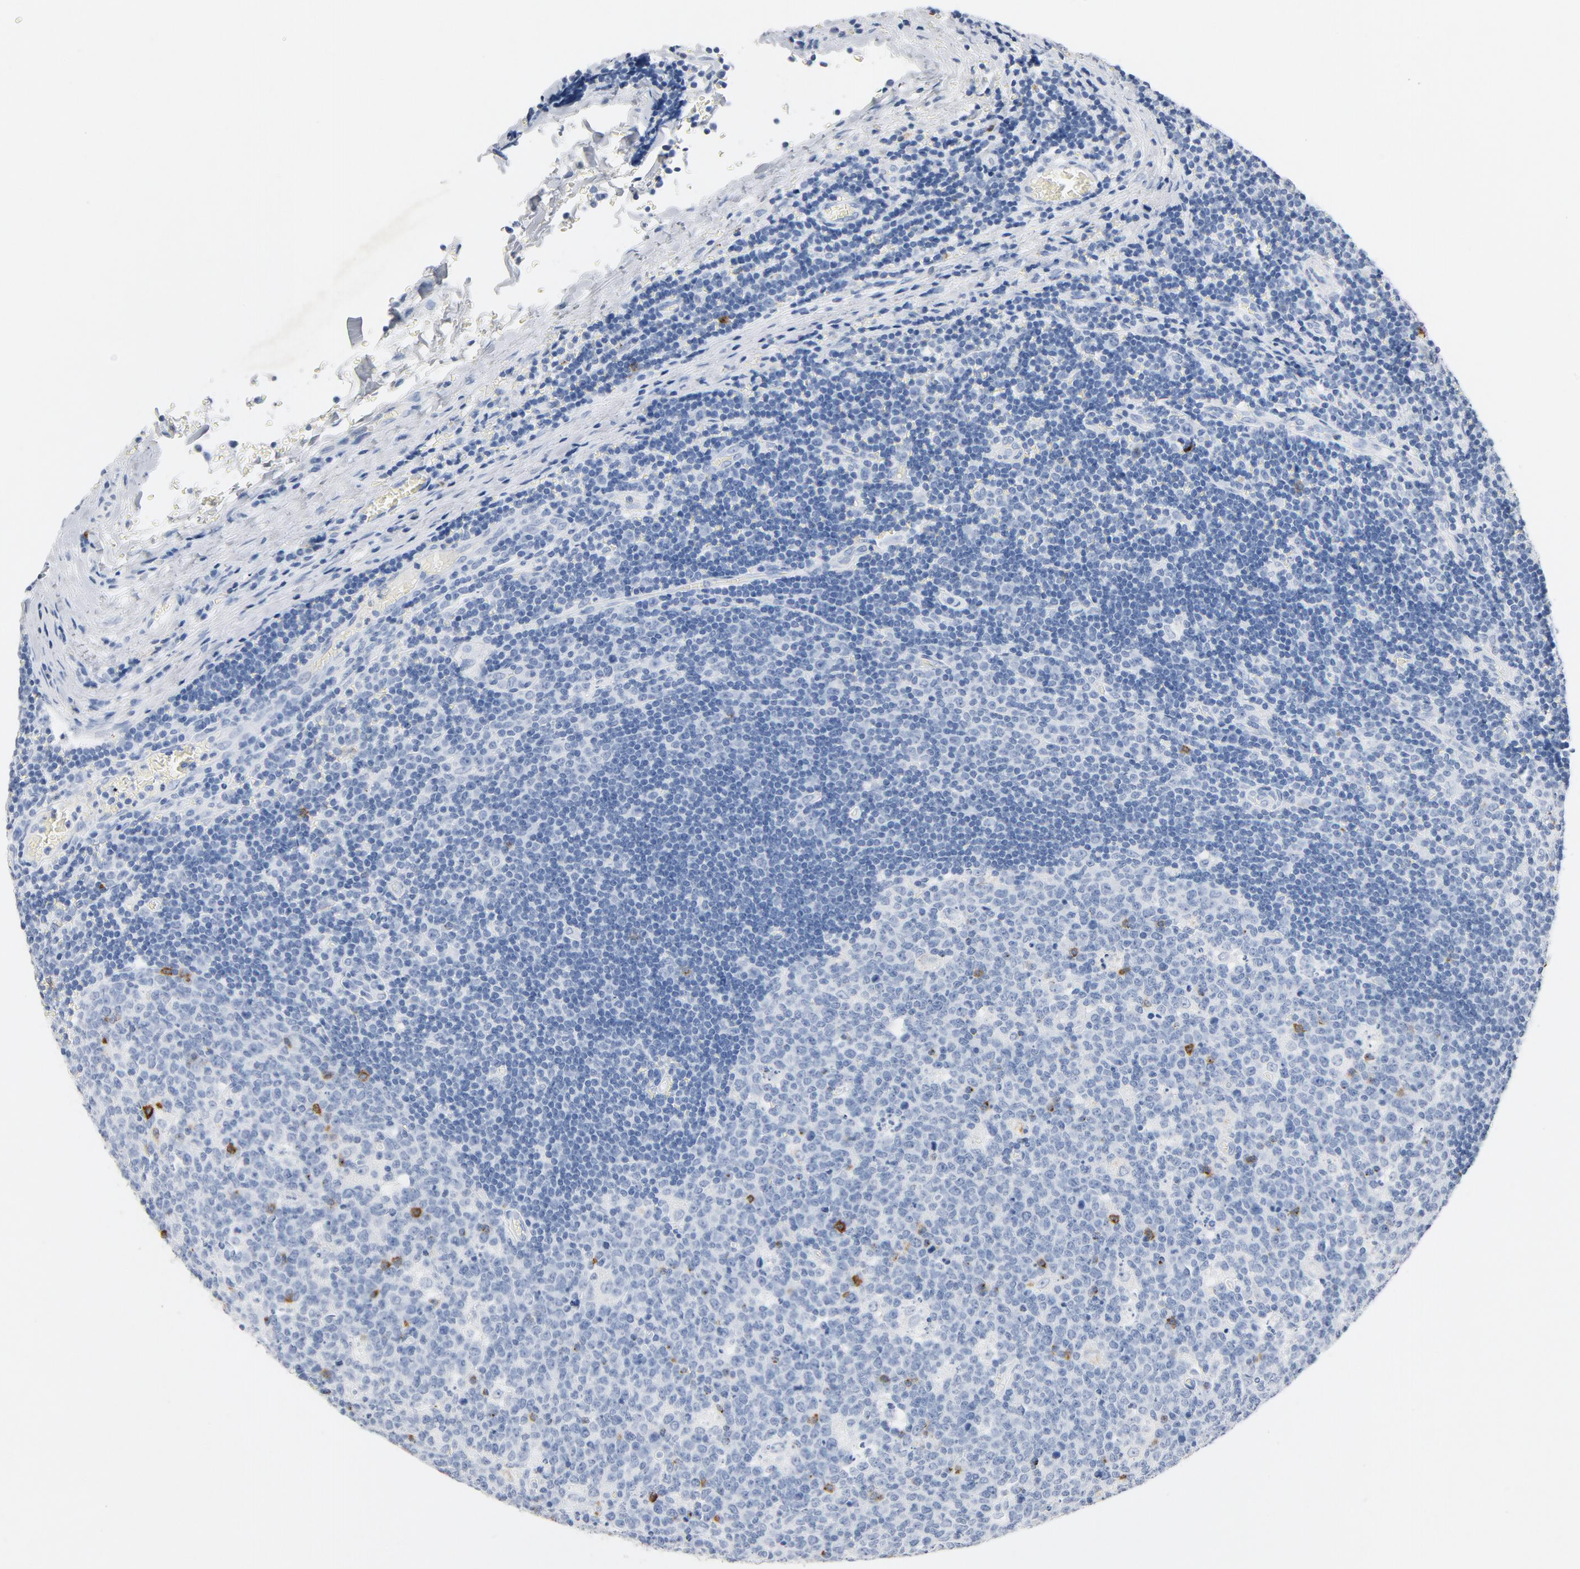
{"staining": {"intensity": "strong", "quantity": "<25%", "location": "cytoplasmic/membranous"}, "tissue": "lymph node", "cell_type": "Germinal center cells", "image_type": "normal", "snomed": [{"axis": "morphology", "description": "Normal tissue, NOS"}, {"axis": "topography", "description": "Lymph node"}, {"axis": "topography", "description": "Salivary gland"}], "caption": "Protein staining shows strong cytoplasmic/membranous positivity in about <25% of germinal center cells in benign lymph node. (DAB = brown stain, brightfield microscopy at high magnification).", "gene": "PTPRB", "patient": {"sex": "male", "age": 8}}